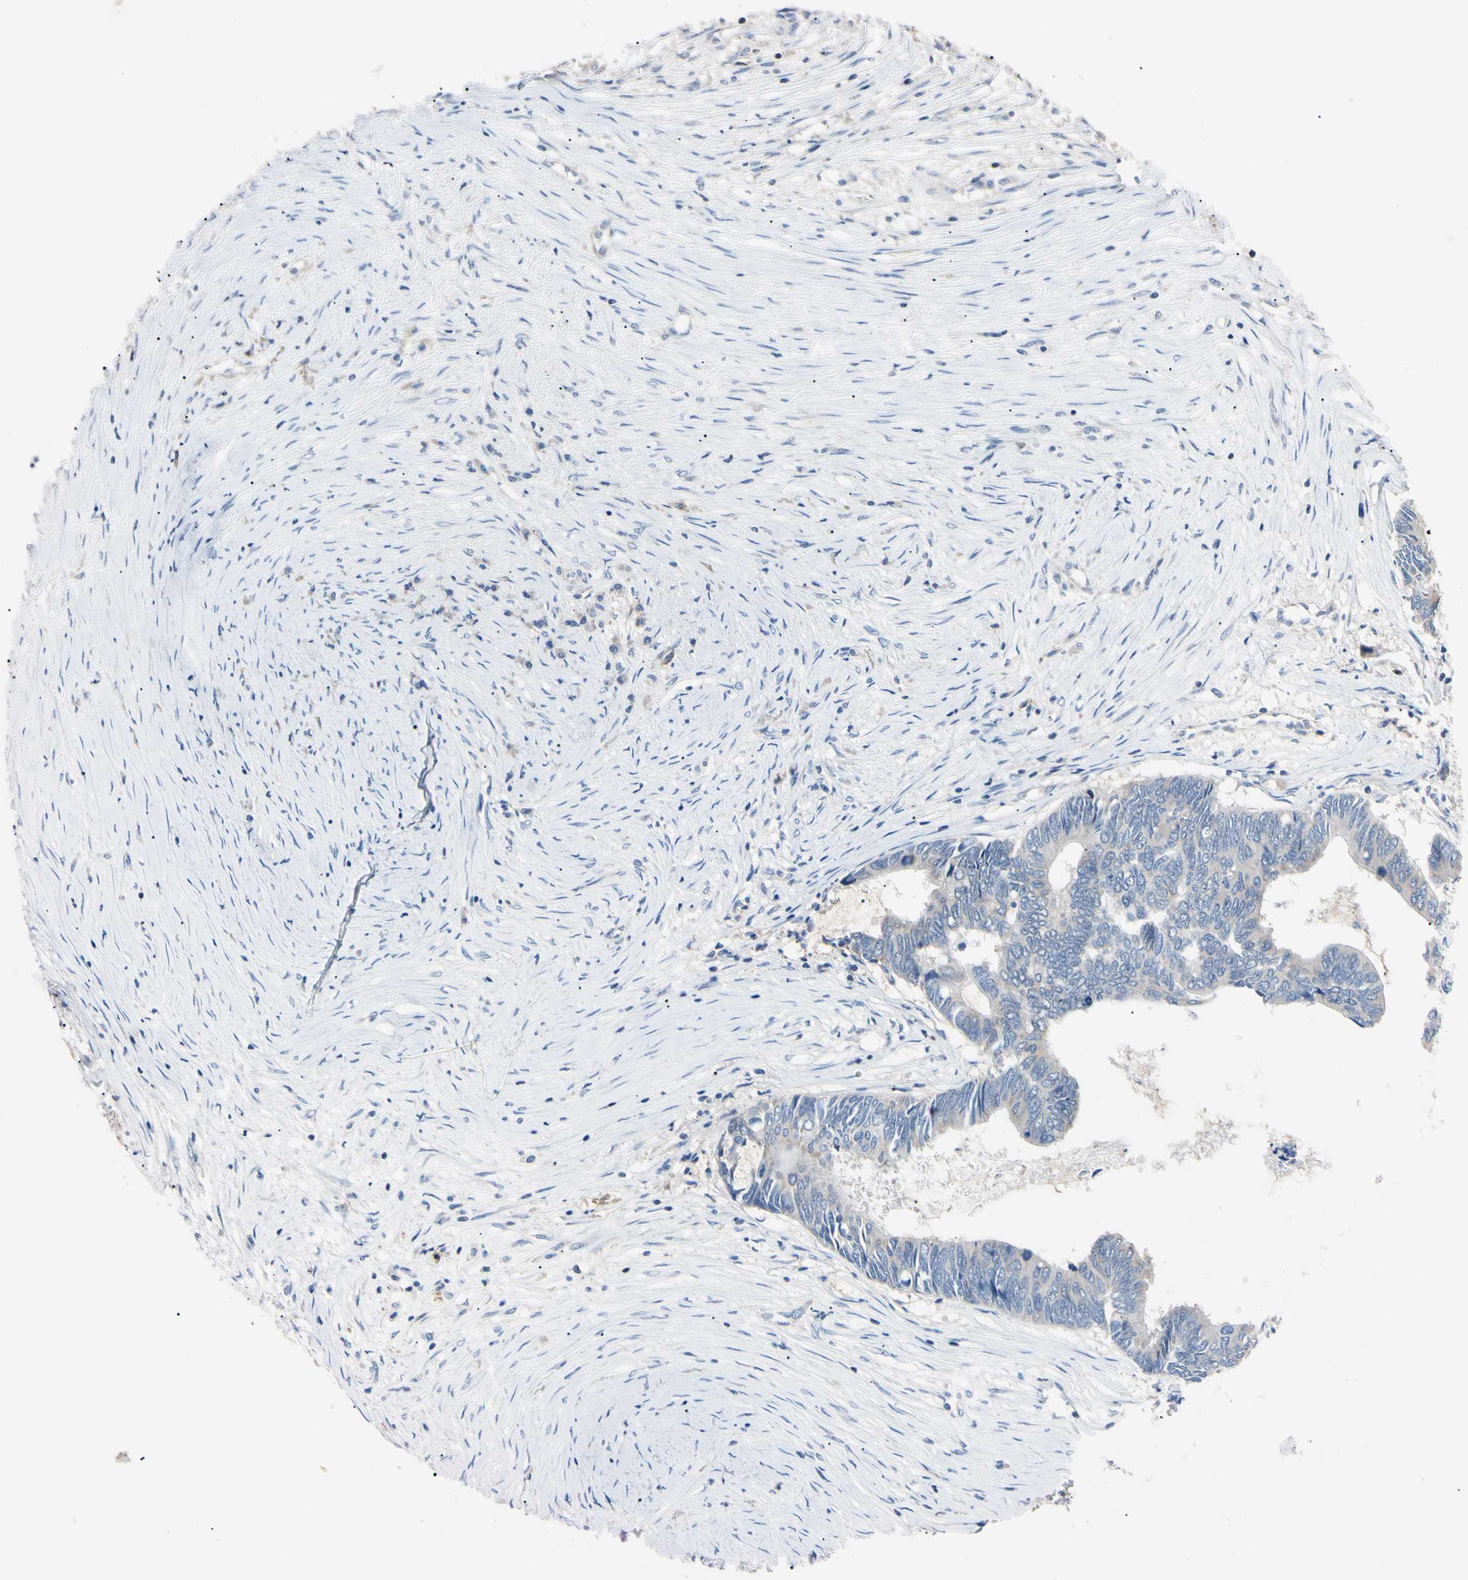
{"staining": {"intensity": "weak", "quantity": "<25%", "location": "cytoplasmic/membranous"}, "tissue": "colorectal cancer", "cell_type": "Tumor cells", "image_type": "cancer", "snomed": [{"axis": "morphology", "description": "Adenocarcinoma, NOS"}, {"axis": "topography", "description": "Rectum"}], "caption": "Immunohistochemical staining of colorectal cancer demonstrates no significant staining in tumor cells. (Immunohistochemistry (ihc), brightfield microscopy, high magnification).", "gene": "PNKD", "patient": {"sex": "male", "age": 63}}